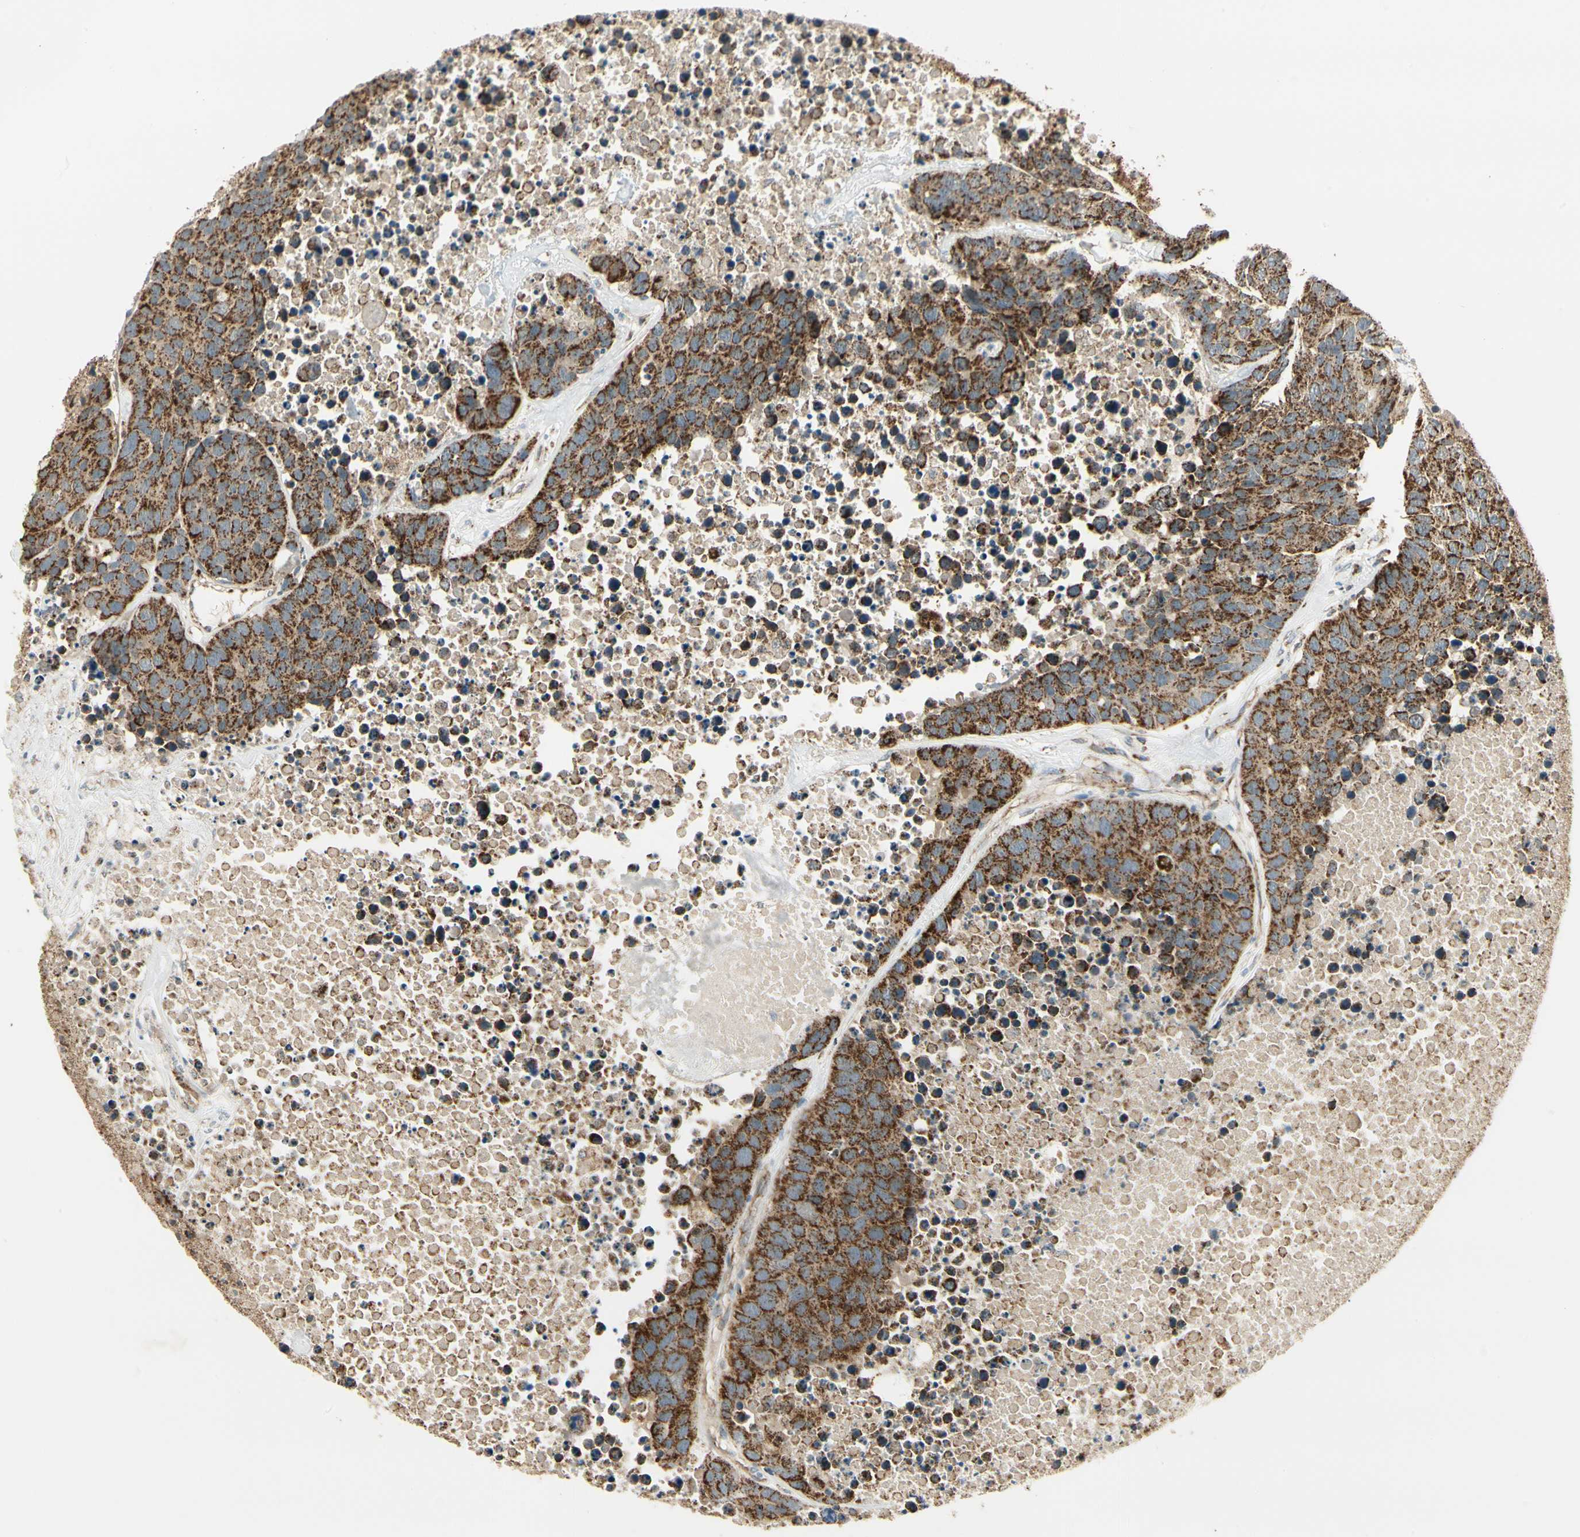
{"staining": {"intensity": "strong", "quantity": ">75%", "location": "cytoplasmic/membranous"}, "tissue": "carcinoid", "cell_type": "Tumor cells", "image_type": "cancer", "snomed": [{"axis": "morphology", "description": "Carcinoid, malignant, NOS"}, {"axis": "topography", "description": "Lung"}], "caption": "Carcinoid (malignant) stained with a brown dye shows strong cytoplasmic/membranous positive staining in about >75% of tumor cells.", "gene": "EPHB3", "patient": {"sex": "male", "age": 60}}